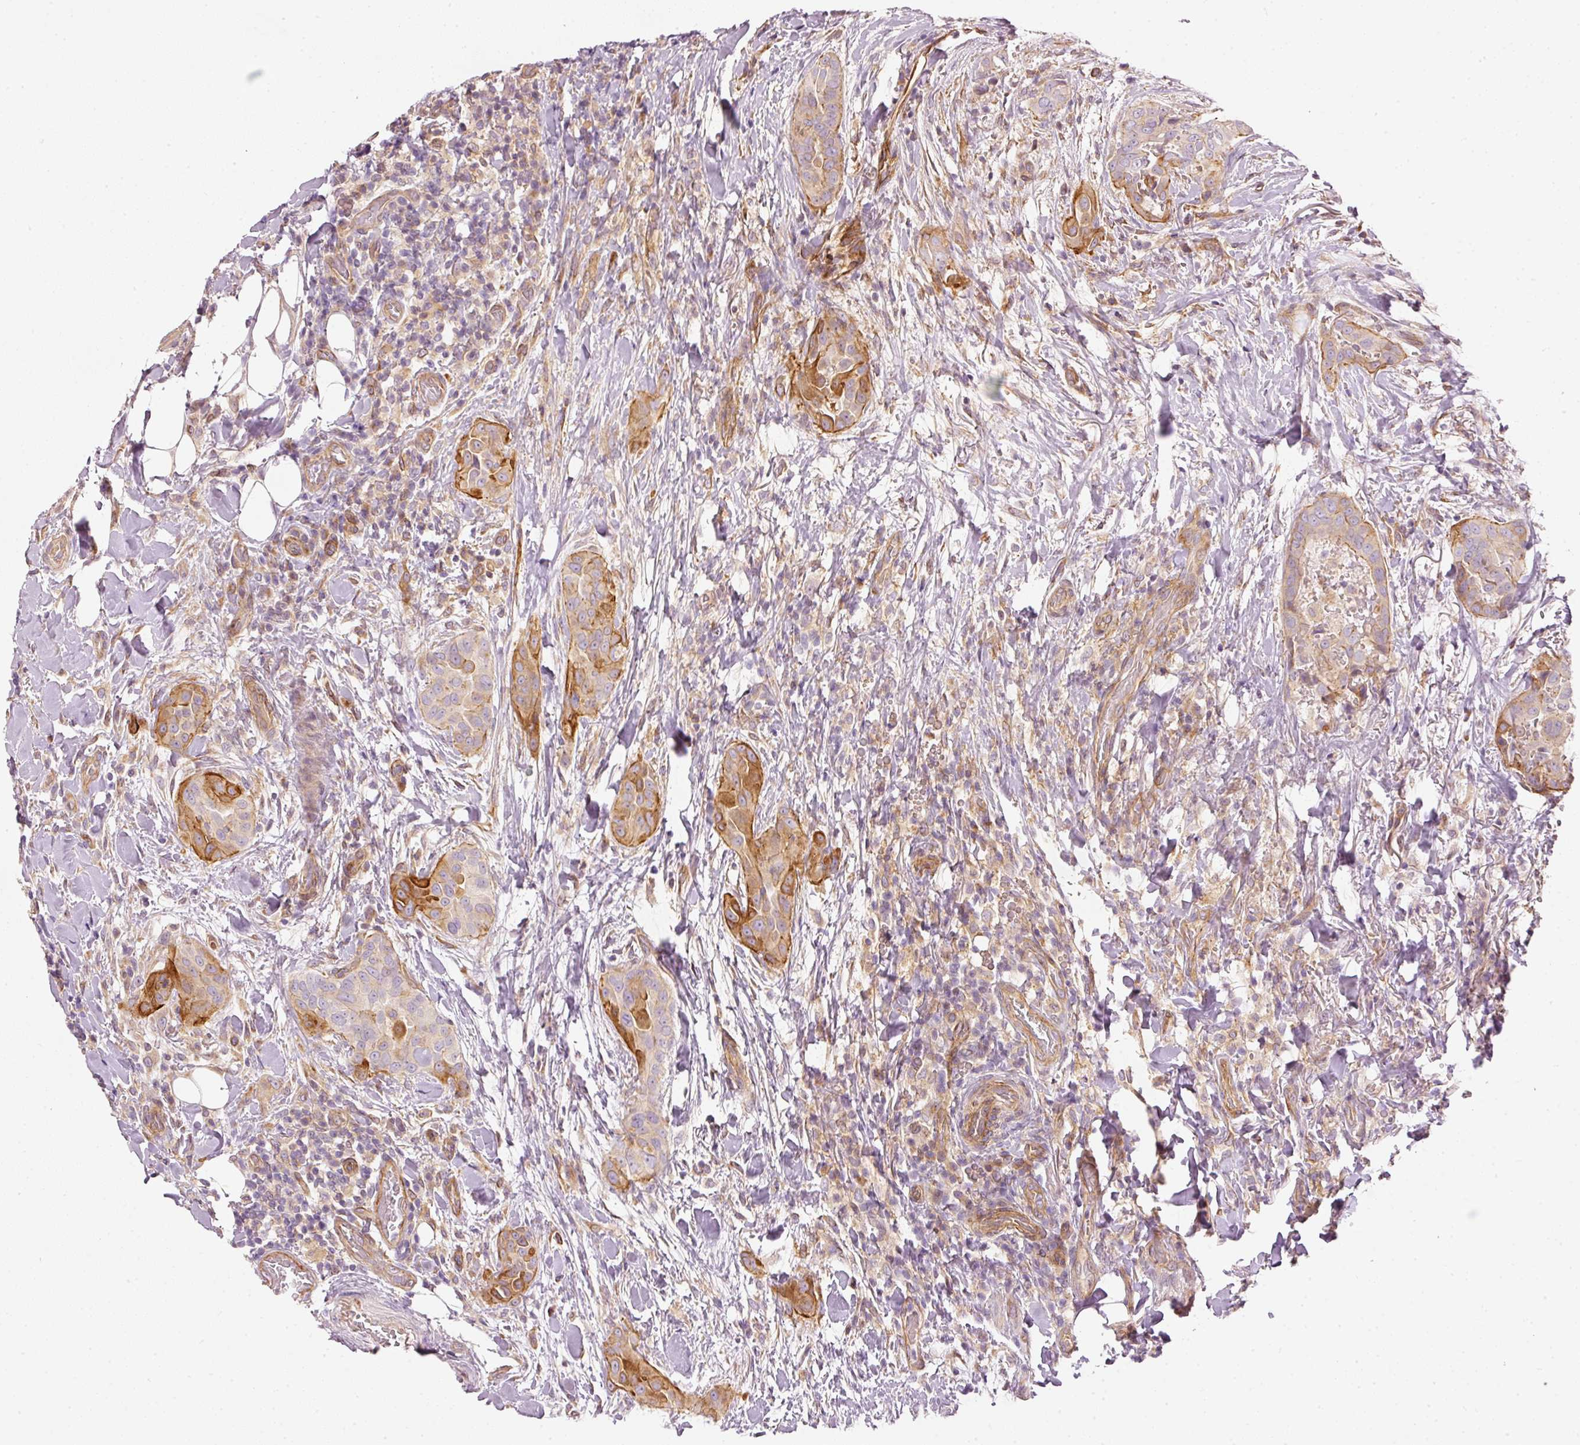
{"staining": {"intensity": "strong", "quantity": "<25%", "location": "cytoplasmic/membranous"}, "tissue": "thyroid cancer", "cell_type": "Tumor cells", "image_type": "cancer", "snomed": [{"axis": "morphology", "description": "Papillary adenocarcinoma, NOS"}, {"axis": "topography", "description": "Thyroid gland"}], "caption": "Protein expression analysis of human papillary adenocarcinoma (thyroid) reveals strong cytoplasmic/membranous positivity in approximately <25% of tumor cells.", "gene": "OSR2", "patient": {"sex": "male", "age": 61}}